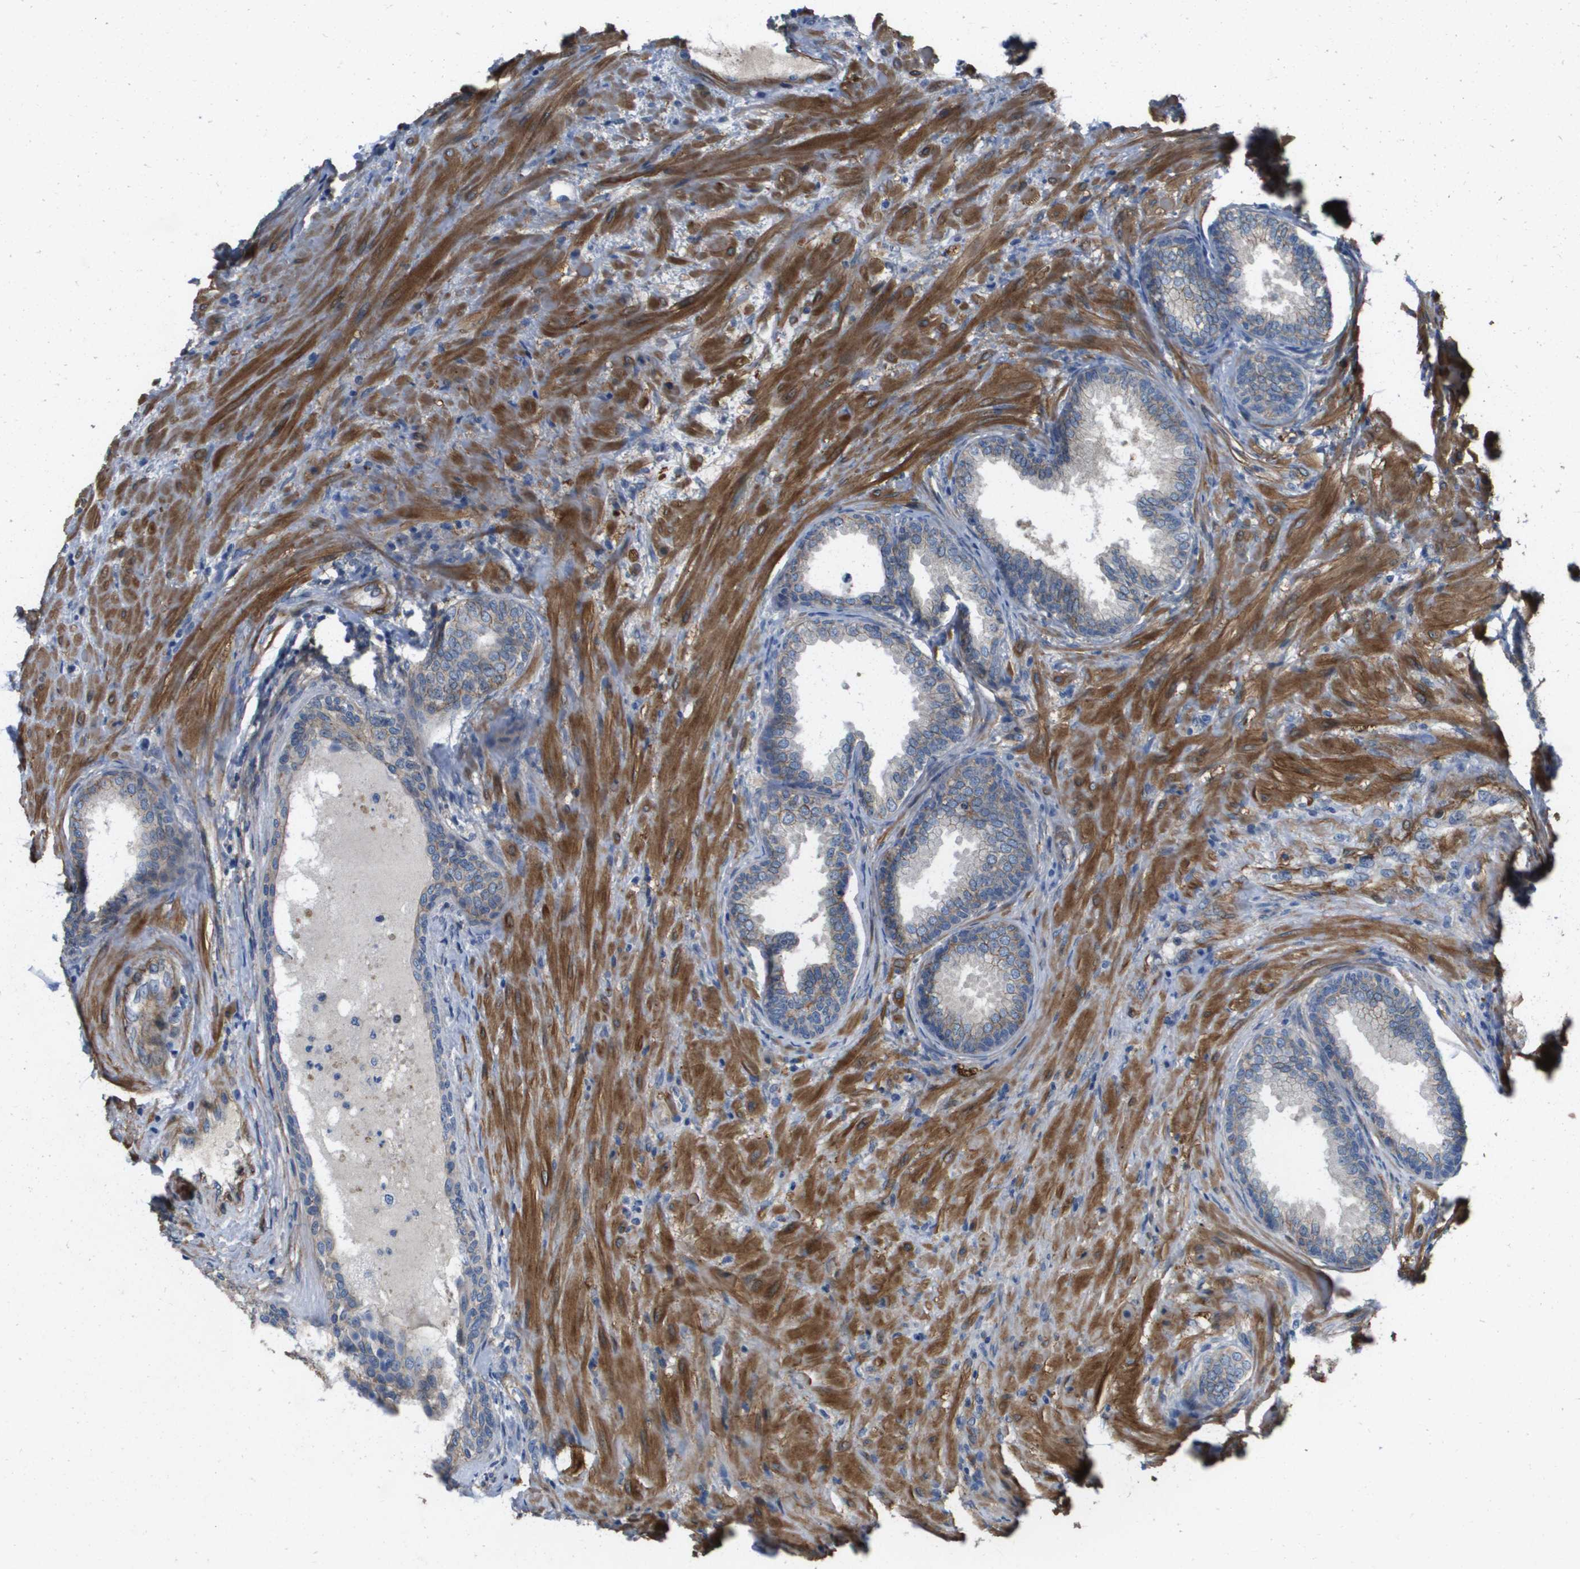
{"staining": {"intensity": "weak", "quantity": "<25%", "location": "cytoplasmic/membranous"}, "tissue": "prostate", "cell_type": "Glandular cells", "image_type": "normal", "snomed": [{"axis": "morphology", "description": "Normal tissue, NOS"}, {"axis": "topography", "description": "Prostate"}], "caption": "An IHC micrograph of benign prostate is shown. There is no staining in glandular cells of prostate. (DAB immunohistochemistry (IHC) with hematoxylin counter stain).", "gene": "LPP", "patient": {"sex": "male", "age": 76}}